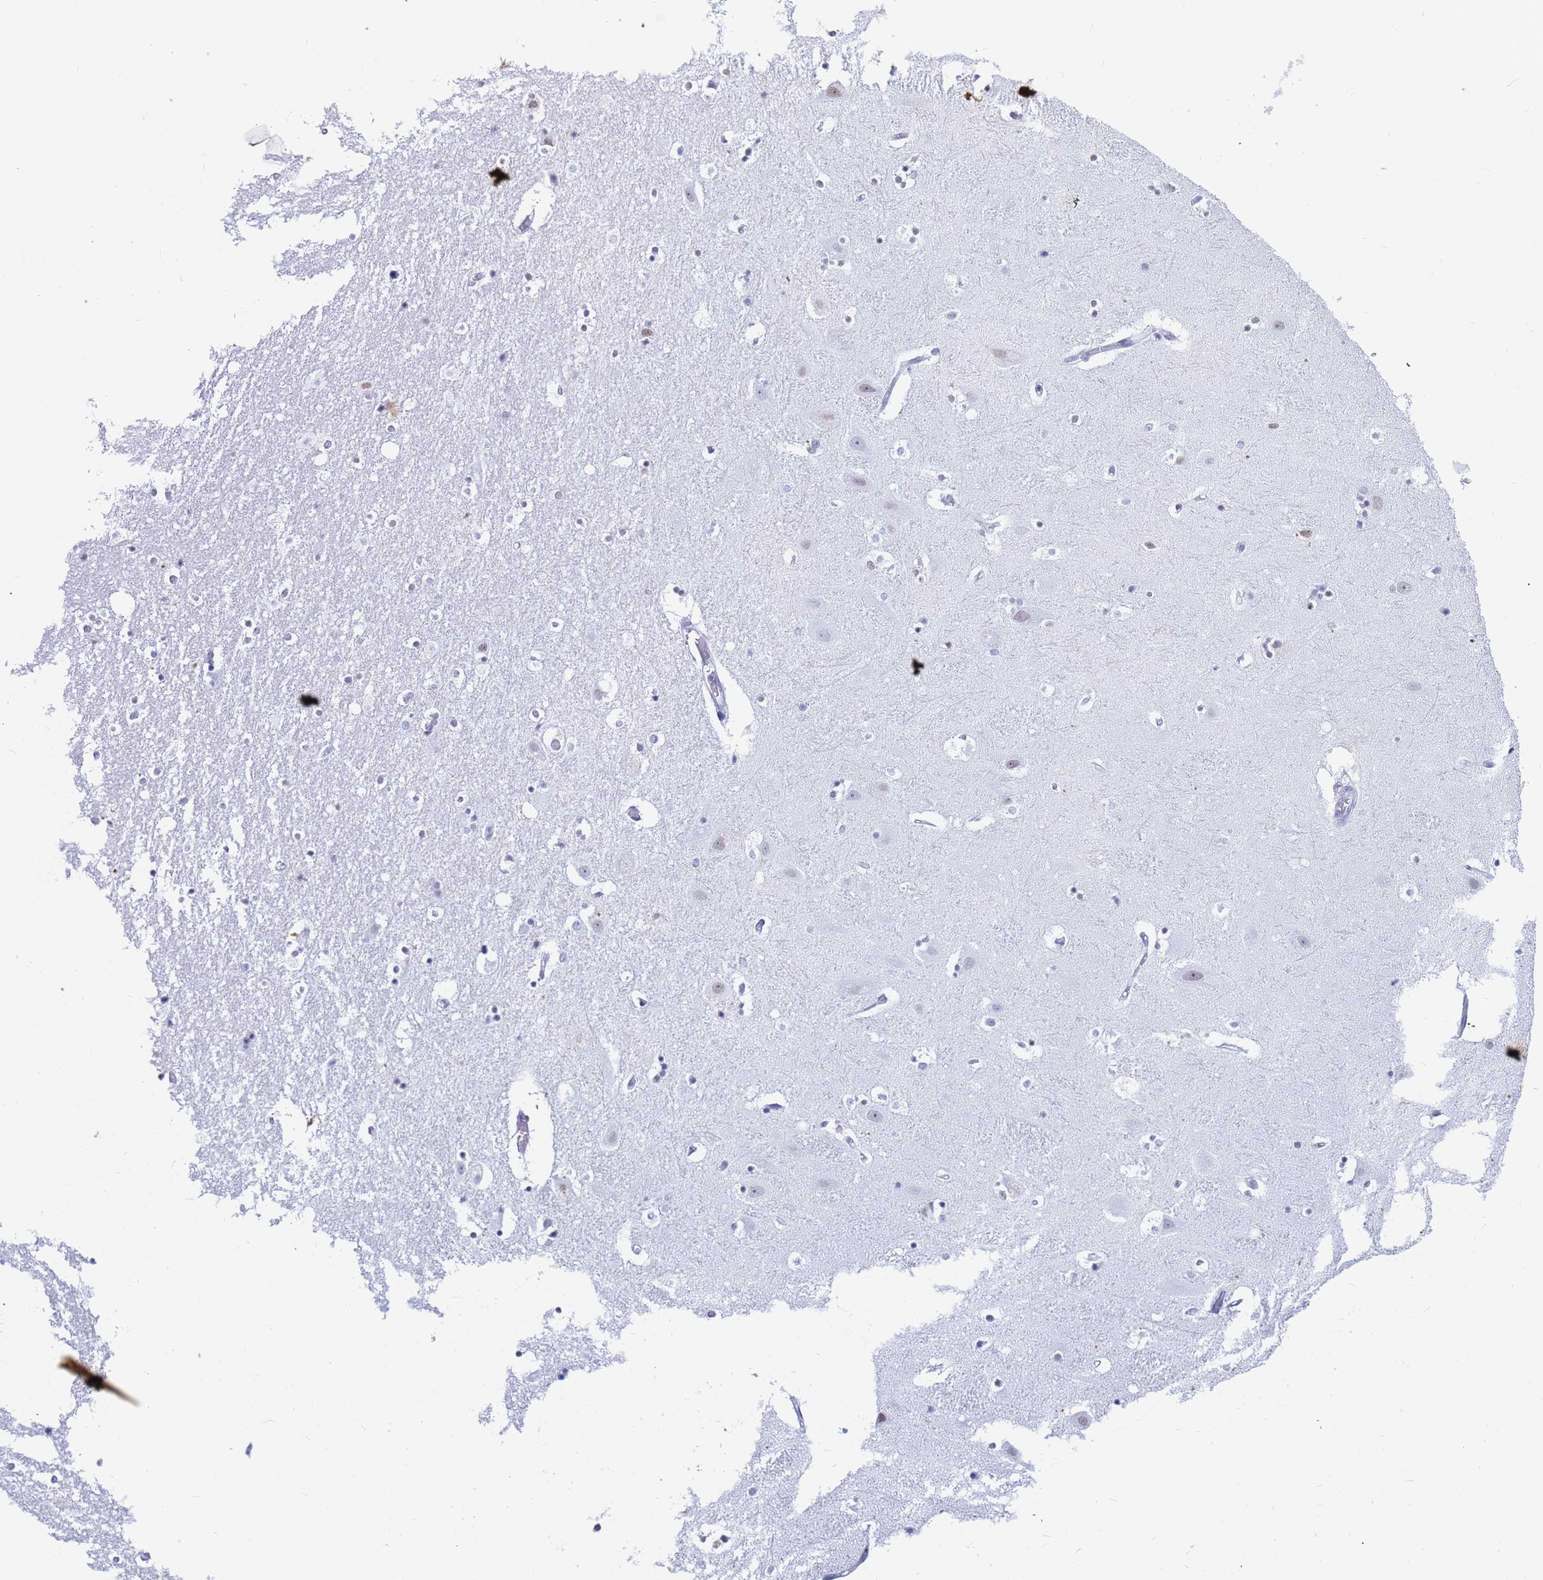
{"staining": {"intensity": "negative", "quantity": "none", "location": "none"}, "tissue": "hippocampus", "cell_type": "Glial cells", "image_type": "normal", "snomed": [{"axis": "morphology", "description": "Normal tissue, NOS"}, {"axis": "topography", "description": "Hippocampus"}], "caption": "Glial cells are negative for protein expression in normal human hippocampus. (Brightfield microscopy of DAB (3,3'-diaminobenzidine) immunohistochemistry (IHC) at high magnification).", "gene": "SLC7A9", "patient": {"sex": "female", "age": 52}}